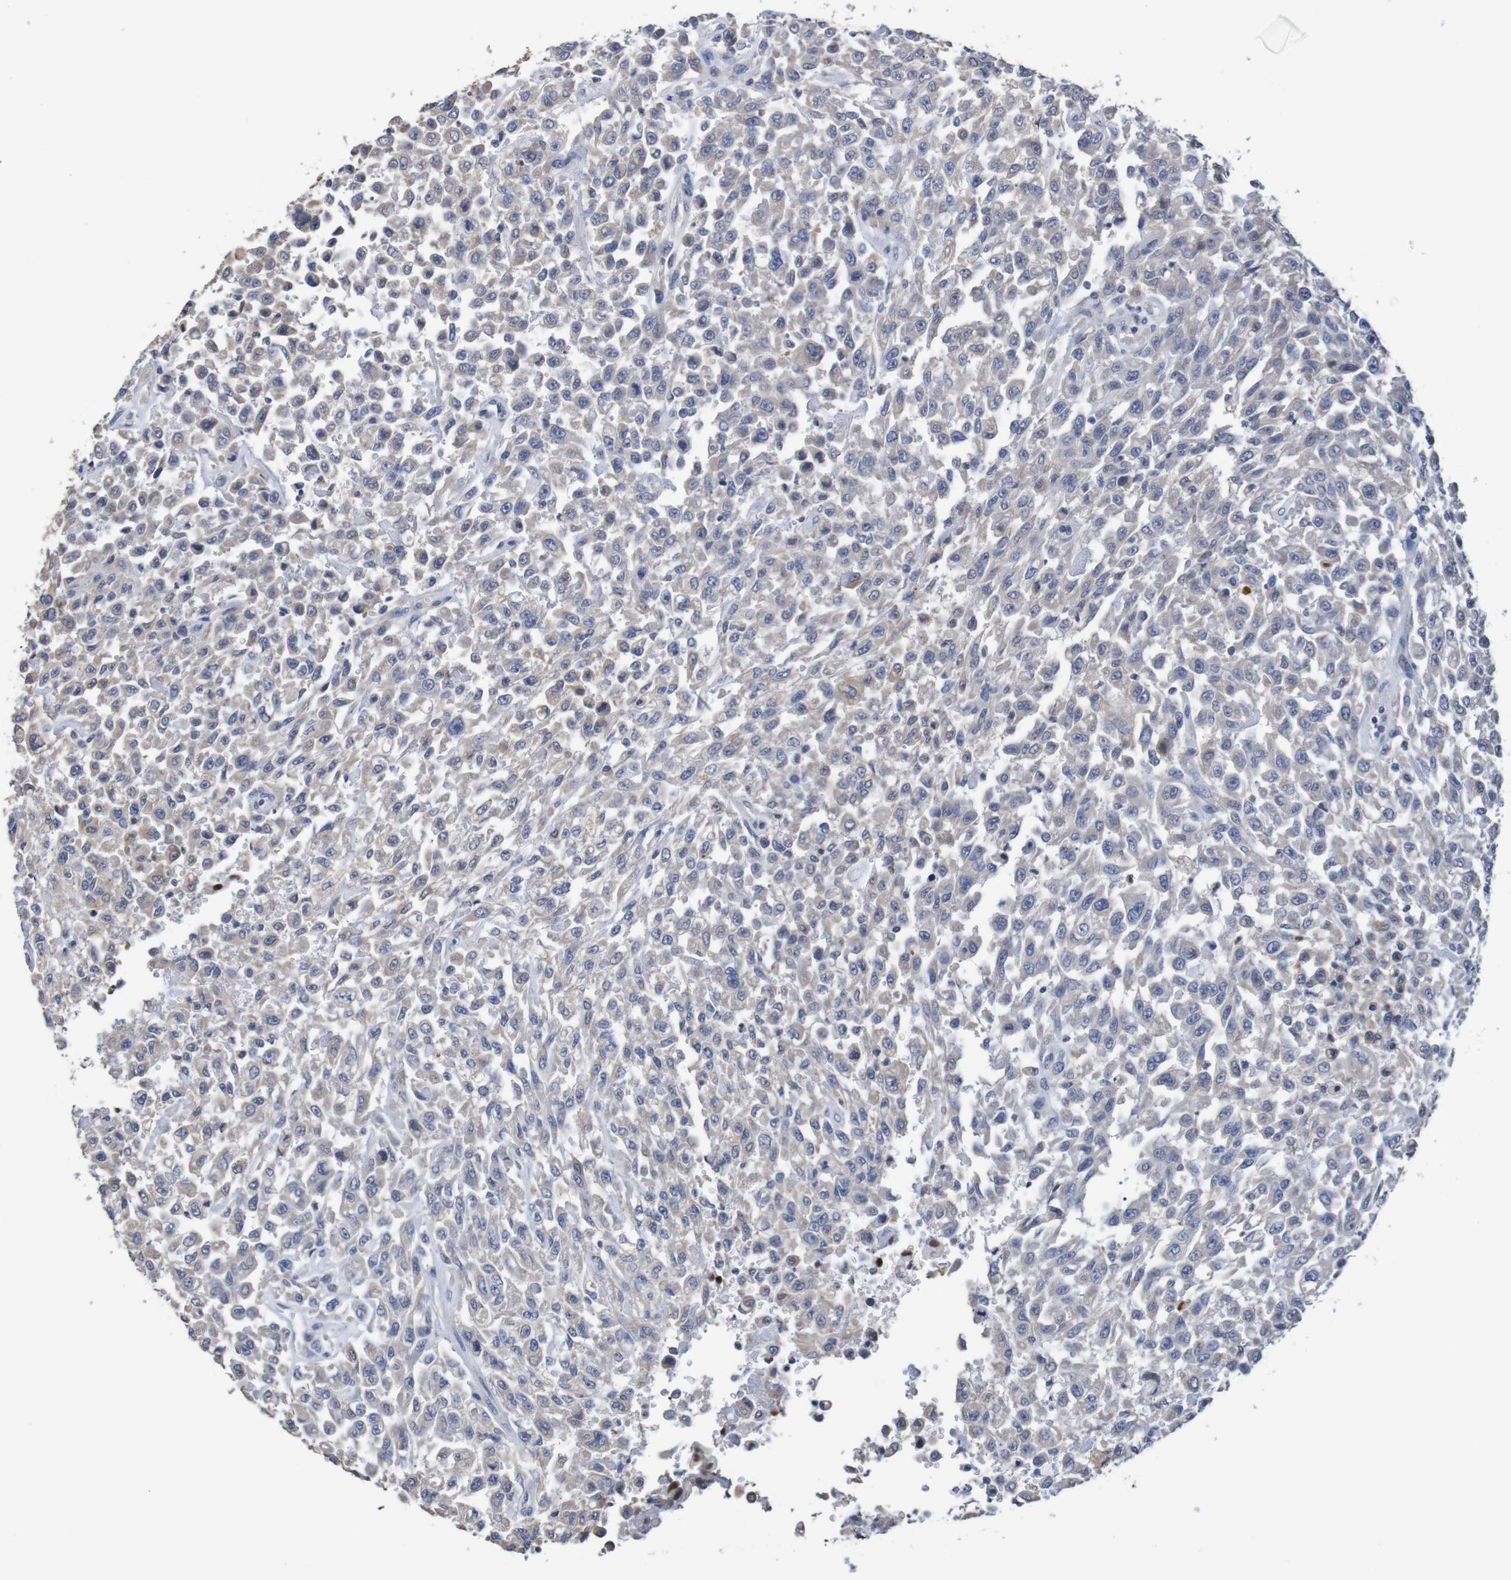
{"staining": {"intensity": "weak", "quantity": "<25%", "location": "cytoplasmic/membranous"}, "tissue": "urothelial cancer", "cell_type": "Tumor cells", "image_type": "cancer", "snomed": [{"axis": "morphology", "description": "Urothelial carcinoma, High grade"}, {"axis": "topography", "description": "Urinary bladder"}], "caption": "There is no significant positivity in tumor cells of high-grade urothelial carcinoma.", "gene": "FIBP", "patient": {"sex": "male", "age": 46}}